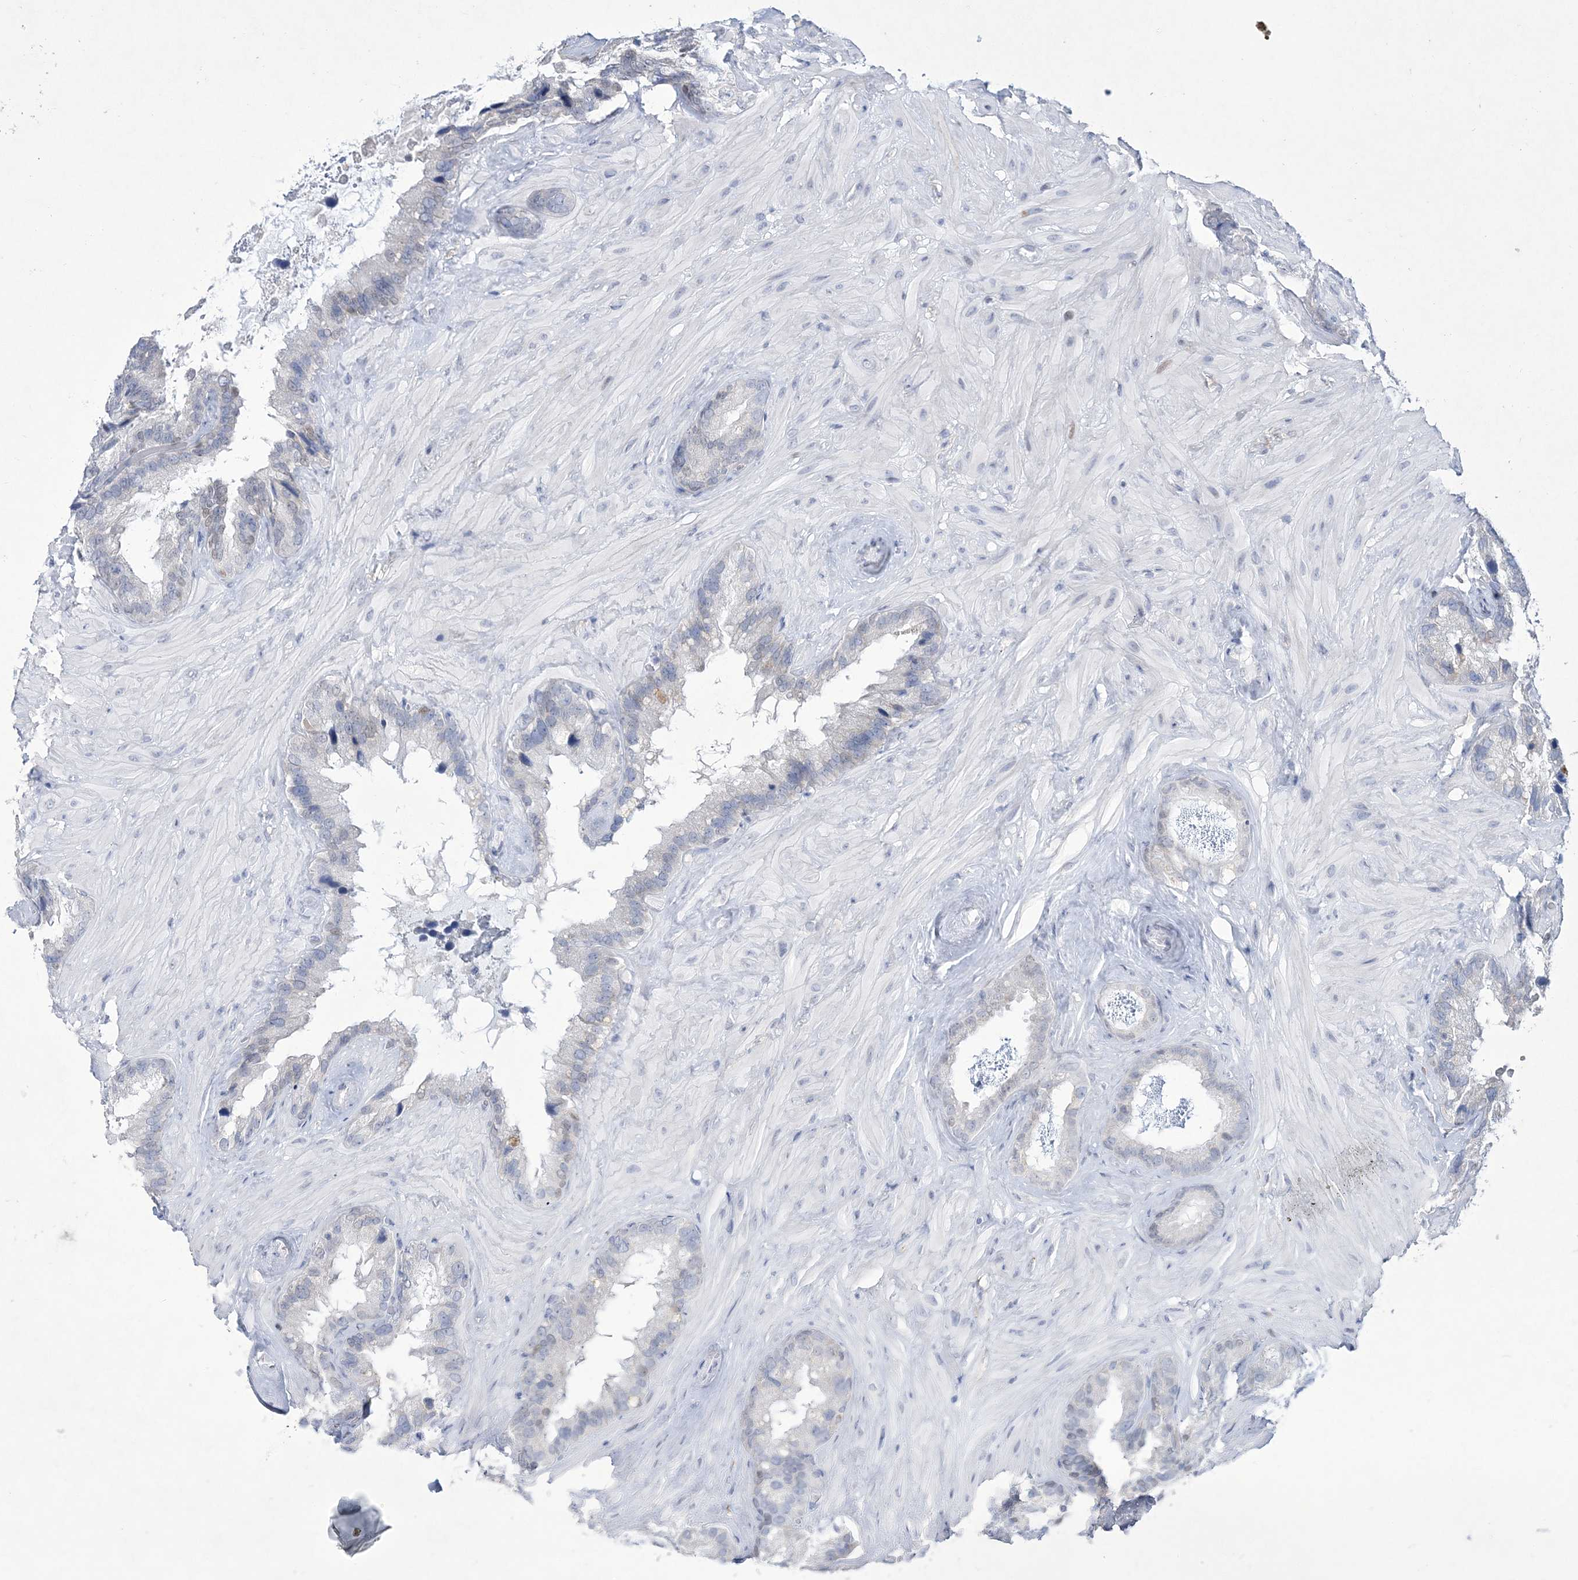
{"staining": {"intensity": "negative", "quantity": "none", "location": "none"}, "tissue": "seminal vesicle", "cell_type": "Glandular cells", "image_type": "normal", "snomed": [{"axis": "morphology", "description": "Normal tissue, NOS"}, {"axis": "topography", "description": "Prostate"}, {"axis": "topography", "description": "Seminal veicle"}], "caption": "Normal seminal vesicle was stained to show a protein in brown. There is no significant positivity in glandular cells. The staining was performed using DAB (3,3'-diaminobenzidine) to visualize the protein expression in brown, while the nuclei were stained in blue with hematoxylin (Magnification: 20x).", "gene": "WDR27", "patient": {"sex": "male", "age": 68}}